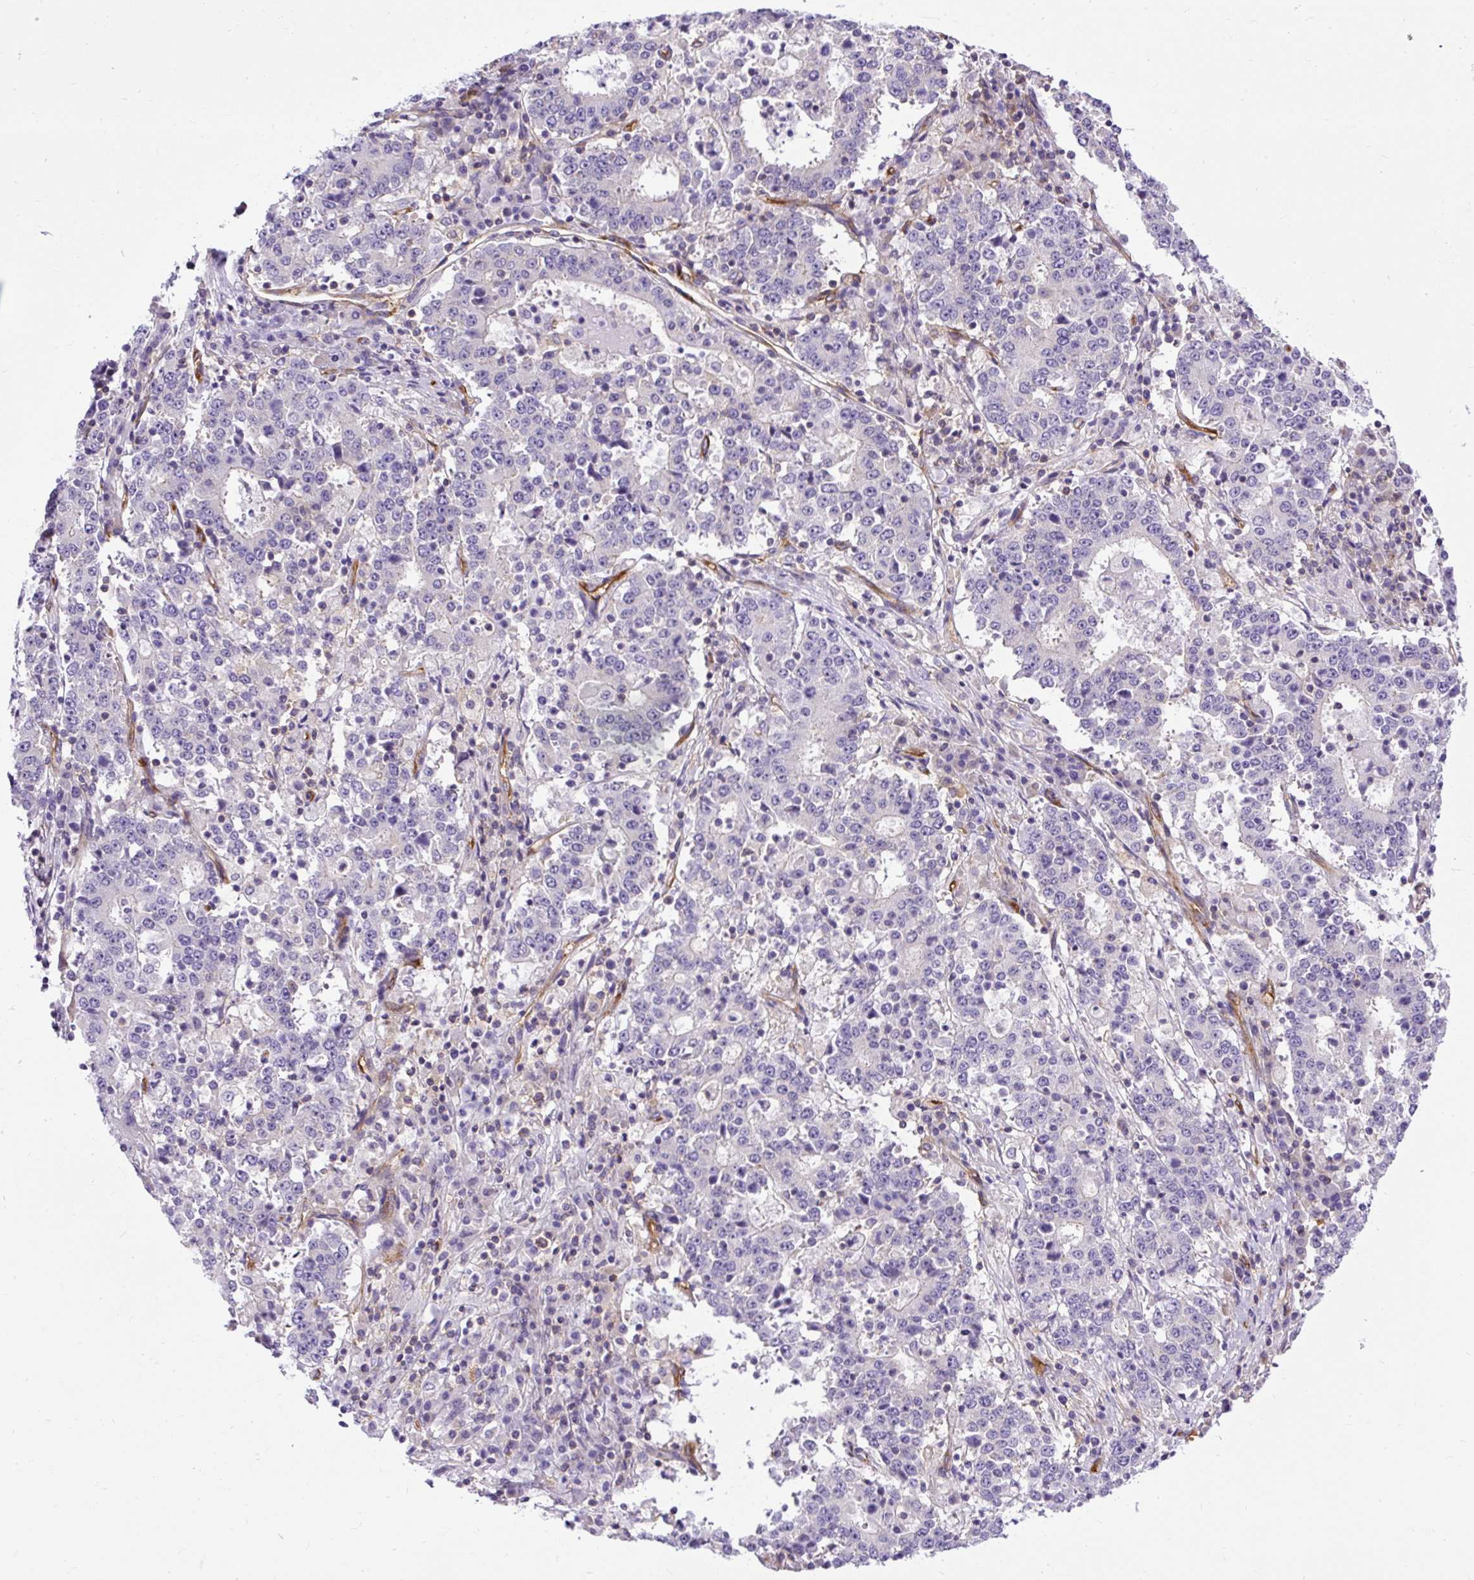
{"staining": {"intensity": "negative", "quantity": "none", "location": "none"}, "tissue": "stomach cancer", "cell_type": "Tumor cells", "image_type": "cancer", "snomed": [{"axis": "morphology", "description": "Adenocarcinoma, NOS"}, {"axis": "topography", "description": "Stomach"}], "caption": "Photomicrograph shows no protein staining in tumor cells of adenocarcinoma (stomach) tissue.", "gene": "MAP1S", "patient": {"sex": "male", "age": 59}}